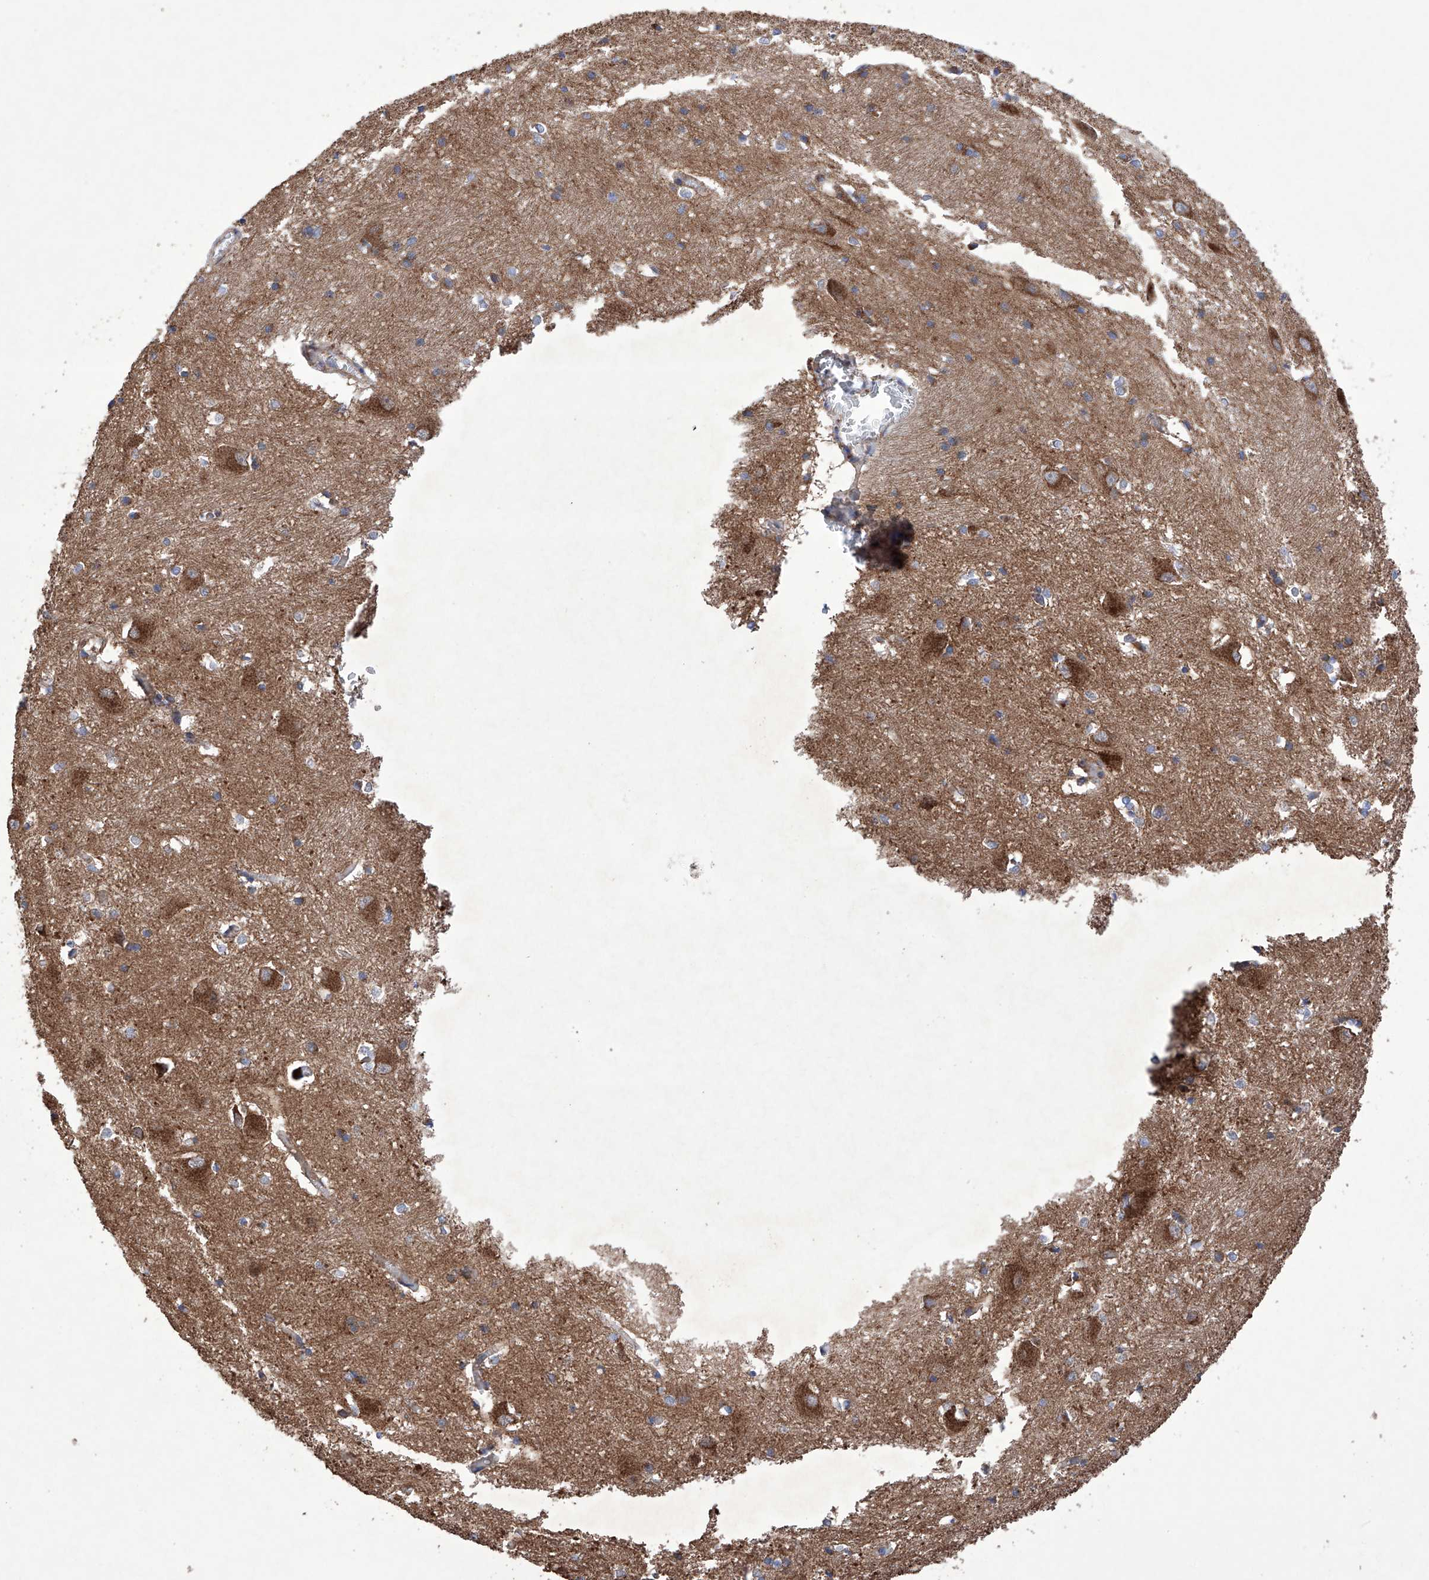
{"staining": {"intensity": "moderate", "quantity": ">75%", "location": "cytoplasmic/membranous"}, "tissue": "caudate", "cell_type": "Glial cells", "image_type": "normal", "snomed": [{"axis": "morphology", "description": "Normal tissue, NOS"}, {"axis": "topography", "description": "Lateral ventricle wall"}], "caption": "An immunohistochemistry (IHC) histopathology image of normal tissue is shown. Protein staining in brown highlights moderate cytoplasmic/membranous positivity in caudate within glial cells. Nuclei are stained in blue.", "gene": "EFCAB2", "patient": {"sex": "male", "age": 37}}